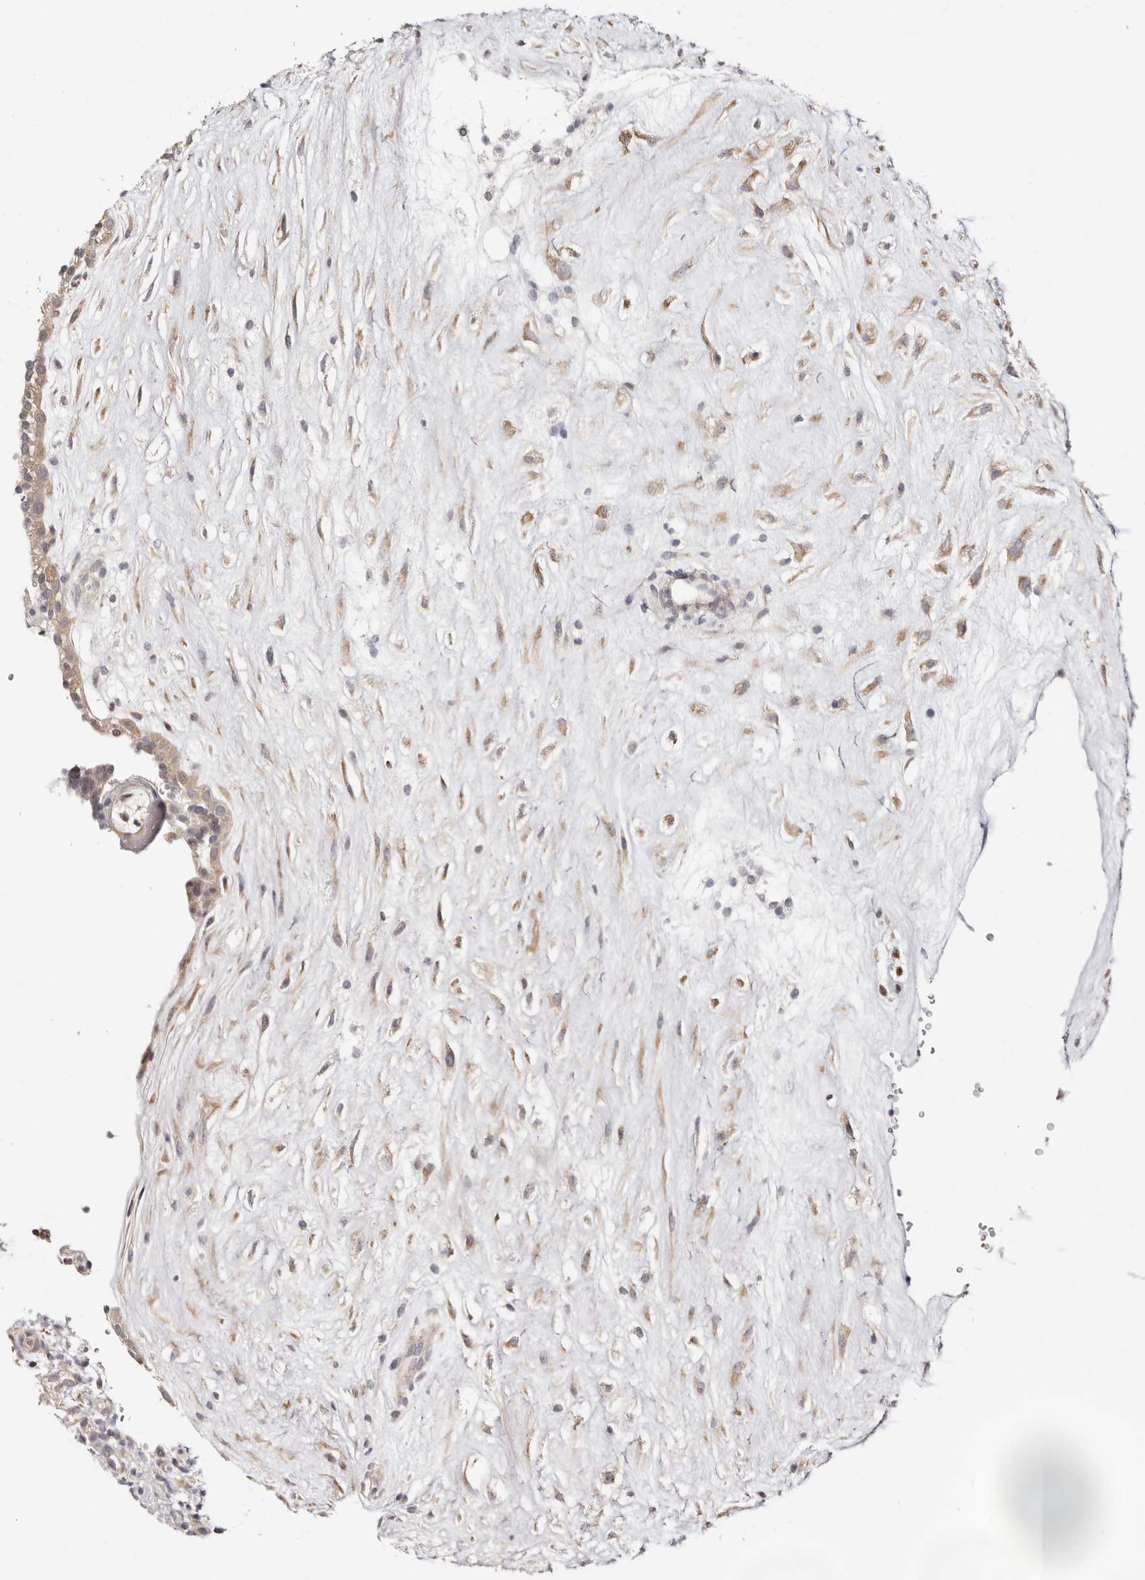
{"staining": {"intensity": "weak", "quantity": "25%-75%", "location": "cytoplasmic/membranous"}, "tissue": "placenta", "cell_type": "Decidual cells", "image_type": "normal", "snomed": [{"axis": "morphology", "description": "Normal tissue, NOS"}, {"axis": "topography", "description": "Placenta"}], "caption": "A low amount of weak cytoplasmic/membranous positivity is seen in about 25%-75% of decidual cells in benign placenta. (Stains: DAB in brown, nuclei in blue, Microscopy: brightfield microscopy at high magnification).", "gene": "BCL2L15", "patient": {"sex": "female", "age": 18}}